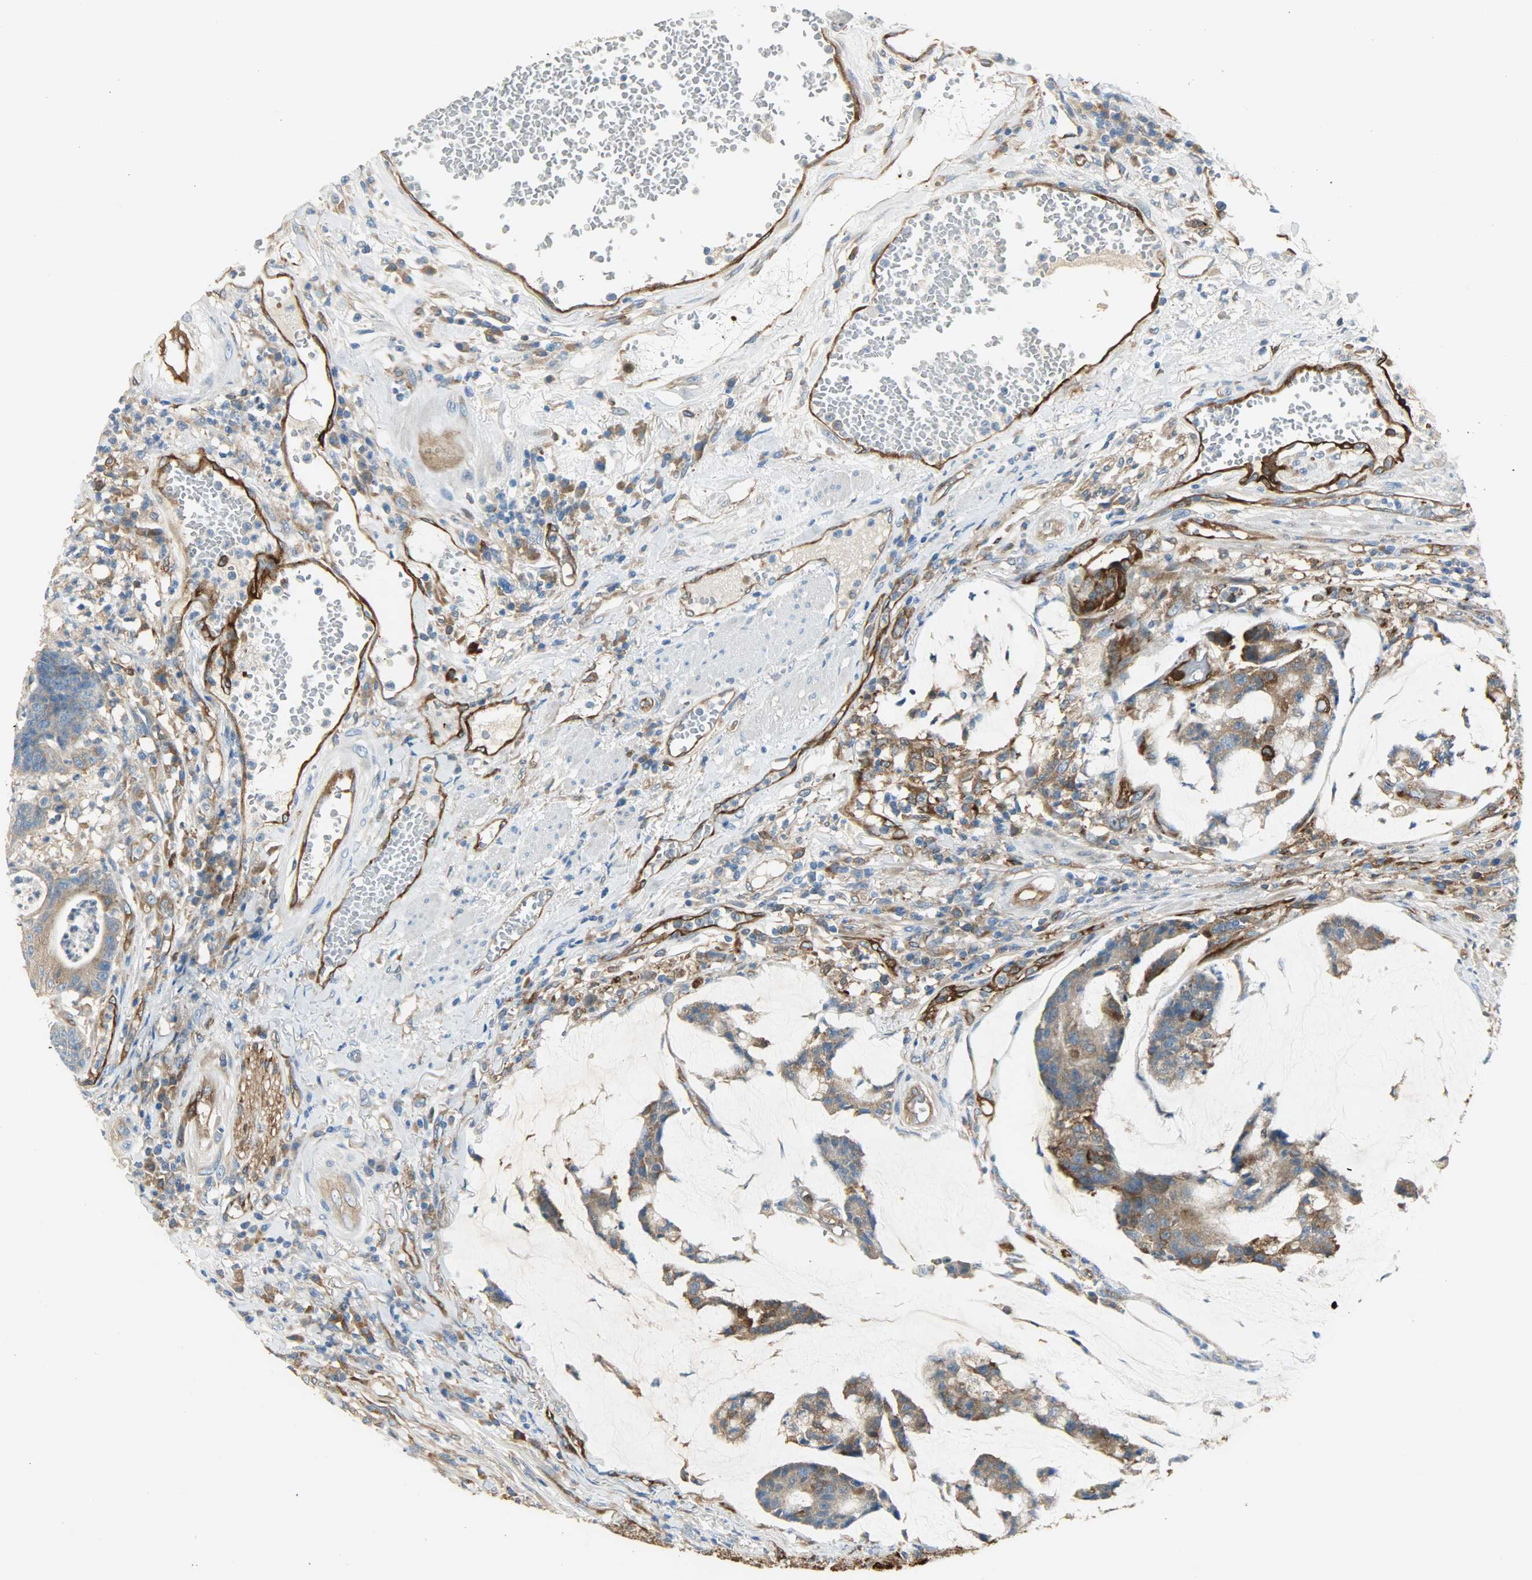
{"staining": {"intensity": "moderate", "quantity": ">75%", "location": "cytoplasmic/membranous"}, "tissue": "colorectal cancer", "cell_type": "Tumor cells", "image_type": "cancer", "snomed": [{"axis": "morphology", "description": "Adenocarcinoma, NOS"}, {"axis": "topography", "description": "Colon"}], "caption": "Colorectal adenocarcinoma stained for a protein (brown) shows moderate cytoplasmic/membranous positive expression in approximately >75% of tumor cells.", "gene": "WARS1", "patient": {"sex": "female", "age": 84}}